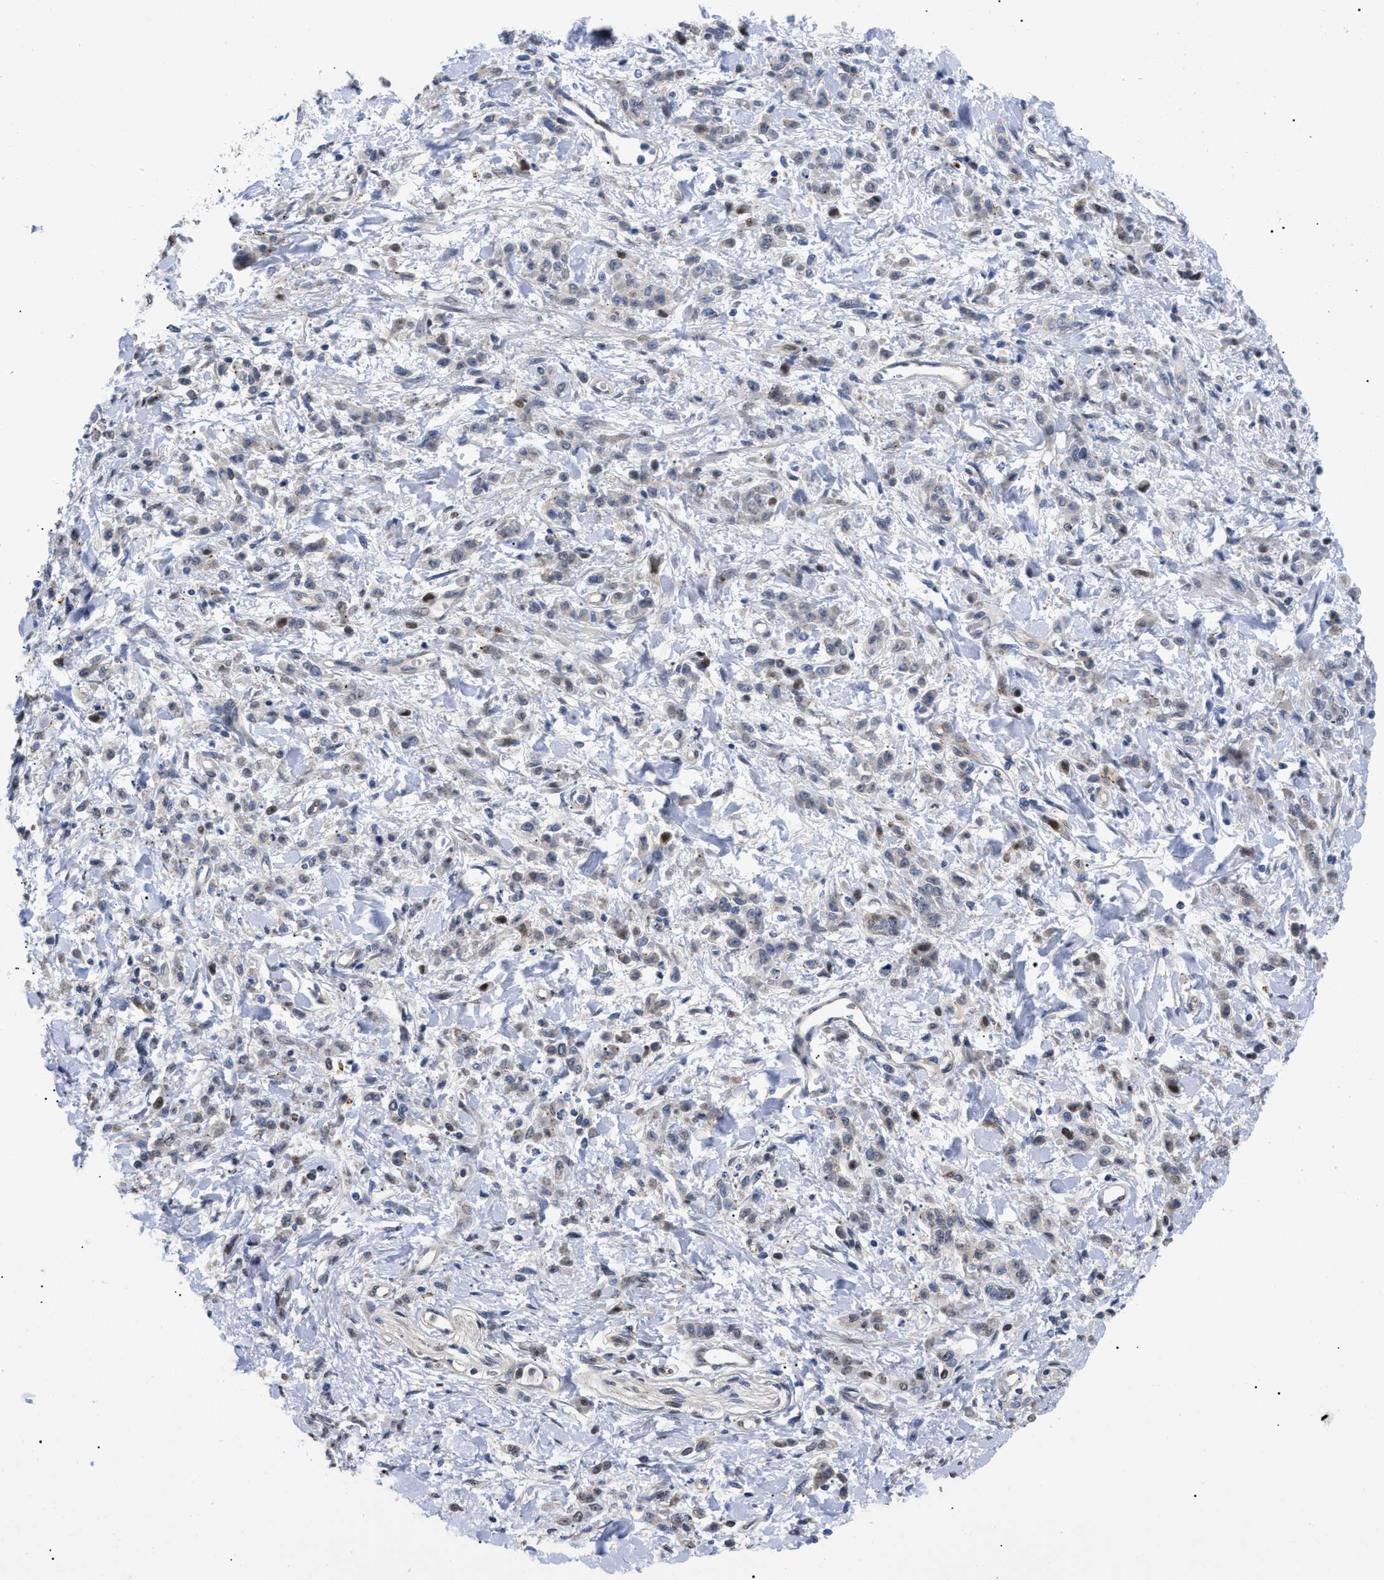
{"staining": {"intensity": "negative", "quantity": "none", "location": "none"}, "tissue": "stomach cancer", "cell_type": "Tumor cells", "image_type": "cancer", "snomed": [{"axis": "morphology", "description": "Normal tissue, NOS"}, {"axis": "morphology", "description": "Adenocarcinoma, NOS"}, {"axis": "topography", "description": "Stomach"}], "caption": "High power microscopy image of an immunohistochemistry (IHC) micrograph of stomach cancer (adenocarcinoma), revealing no significant staining in tumor cells.", "gene": "SFXN5", "patient": {"sex": "male", "age": 82}}